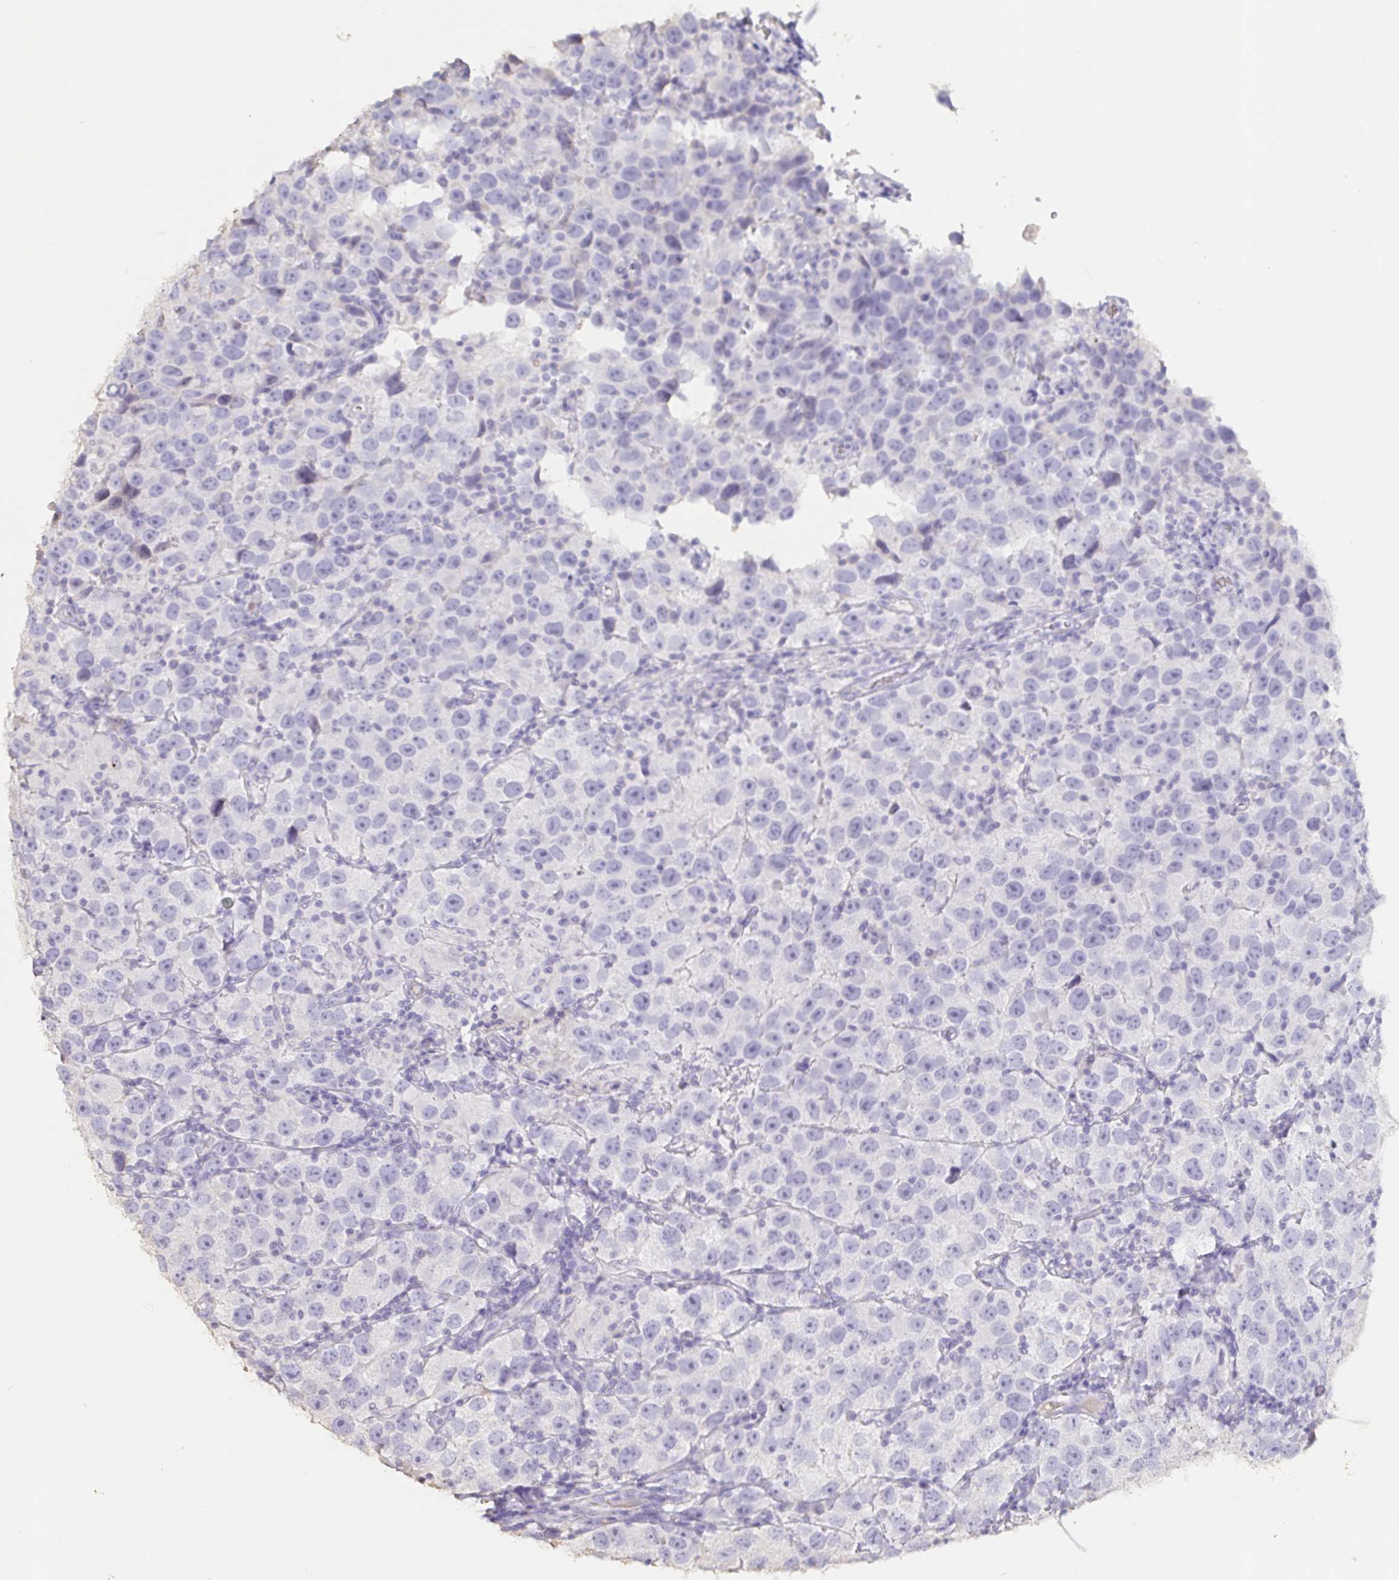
{"staining": {"intensity": "negative", "quantity": "none", "location": "none"}, "tissue": "testis cancer", "cell_type": "Tumor cells", "image_type": "cancer", "snomed": [{"axis": "morphology", "description": "Seminoma, NOS"}, {"axis": "topography", "description": "Testis"}], "caption": "Immunohistochemistry of seminoma (testis) reveals no positivity in tumor cells.", "gene": "BPIFA2", "patient": {"sex": "male", "age": 26}}